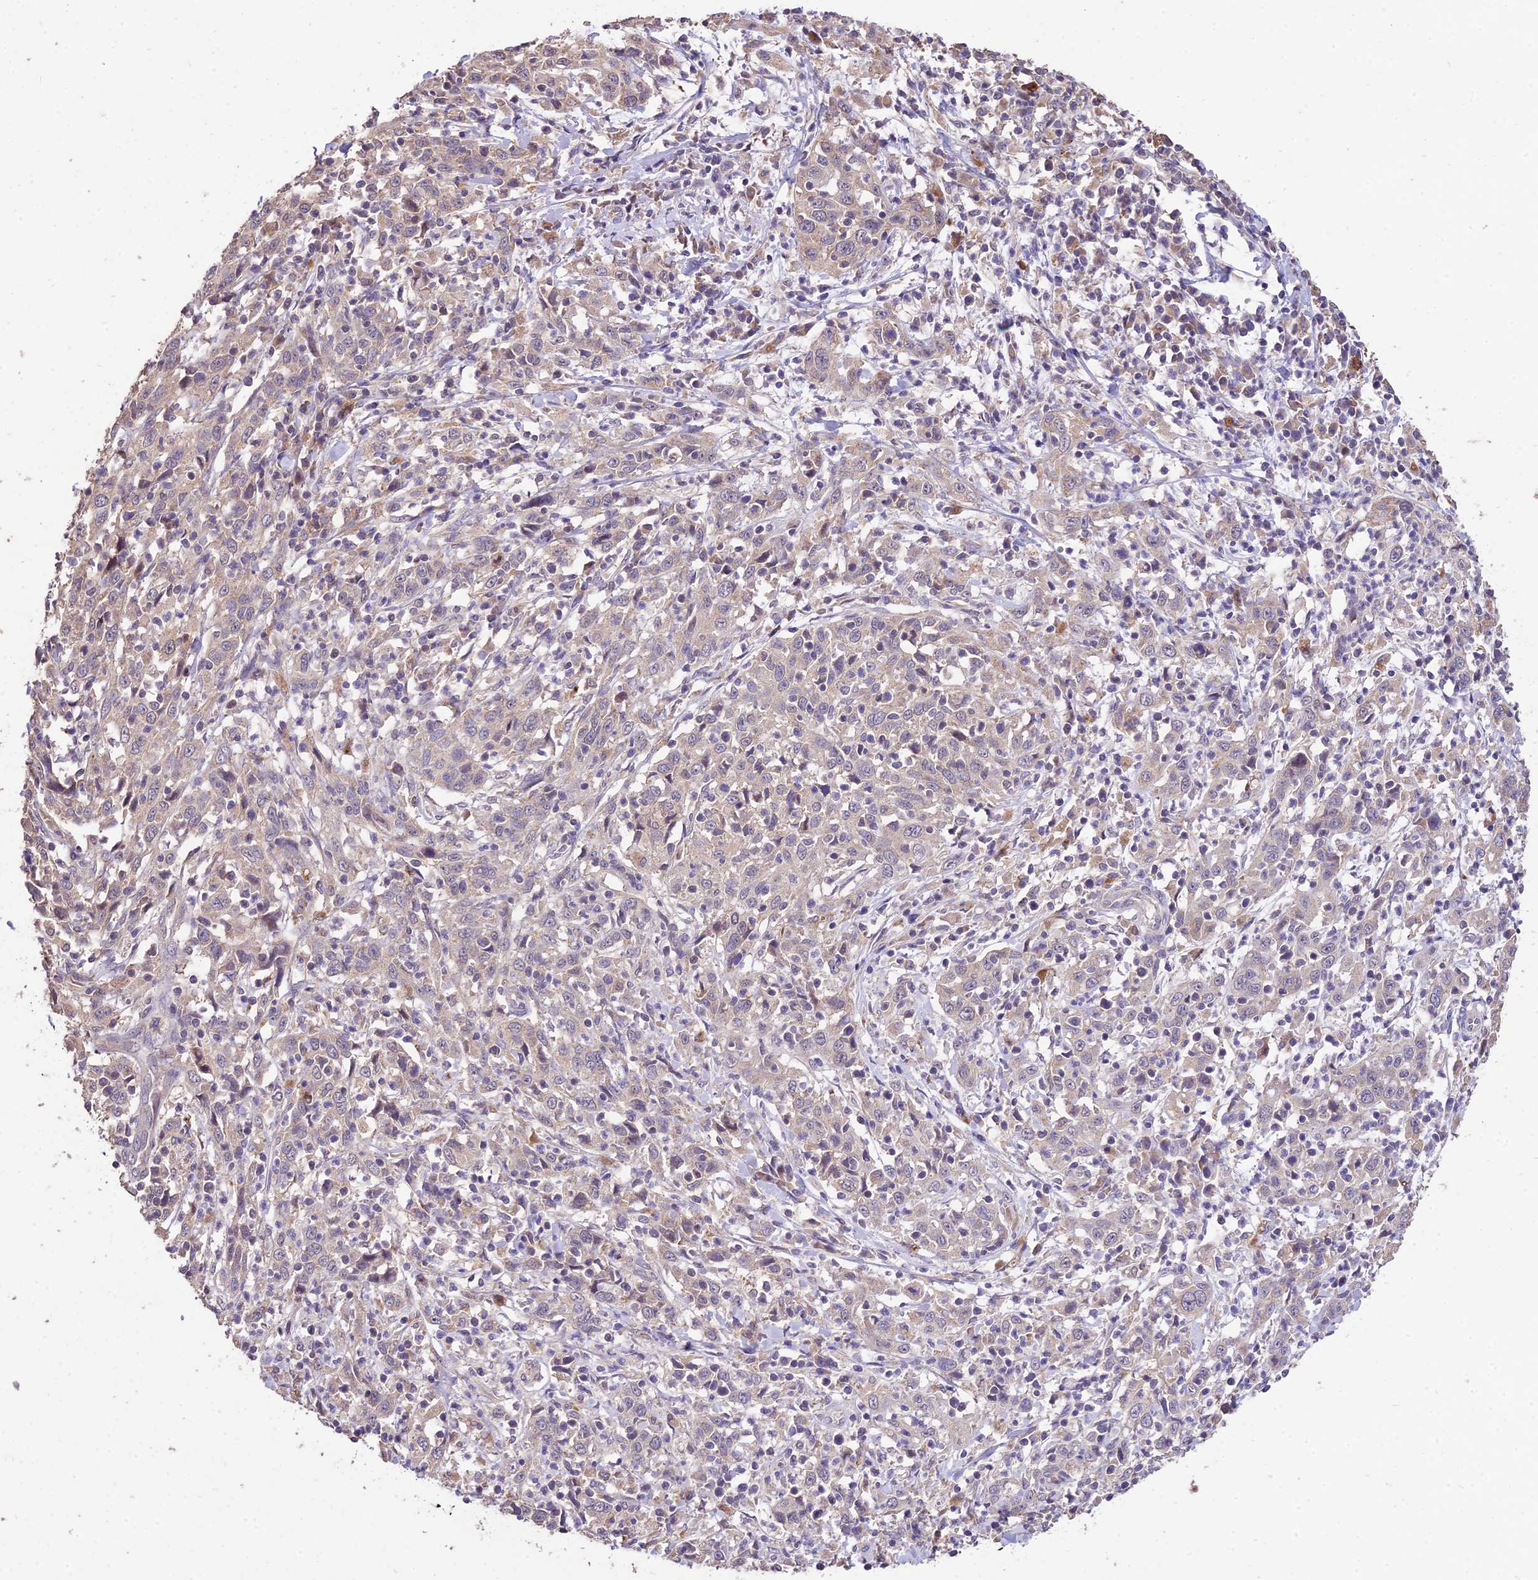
{"staining": {"intensity": "weak", "quantity": "<25%", "location": "cytoplasmic/membranous"}, "tissue": "cervical cancer", "cell_type": "Tumor cells", "image_type": "cancer", "snomed": [{"axis": "morphology", "description": "Squamous cell carcinoma, NOS"}, {"axis": "topography", "description": "Cervix"}], "caption": "This is an immunohistochemistry (IHC) image of human cervical cancer (squamous cell carcinoma). There is no expression in tumor cells.", "gene": "SDHD", "patient": {"sex": "female", "age": 46}}